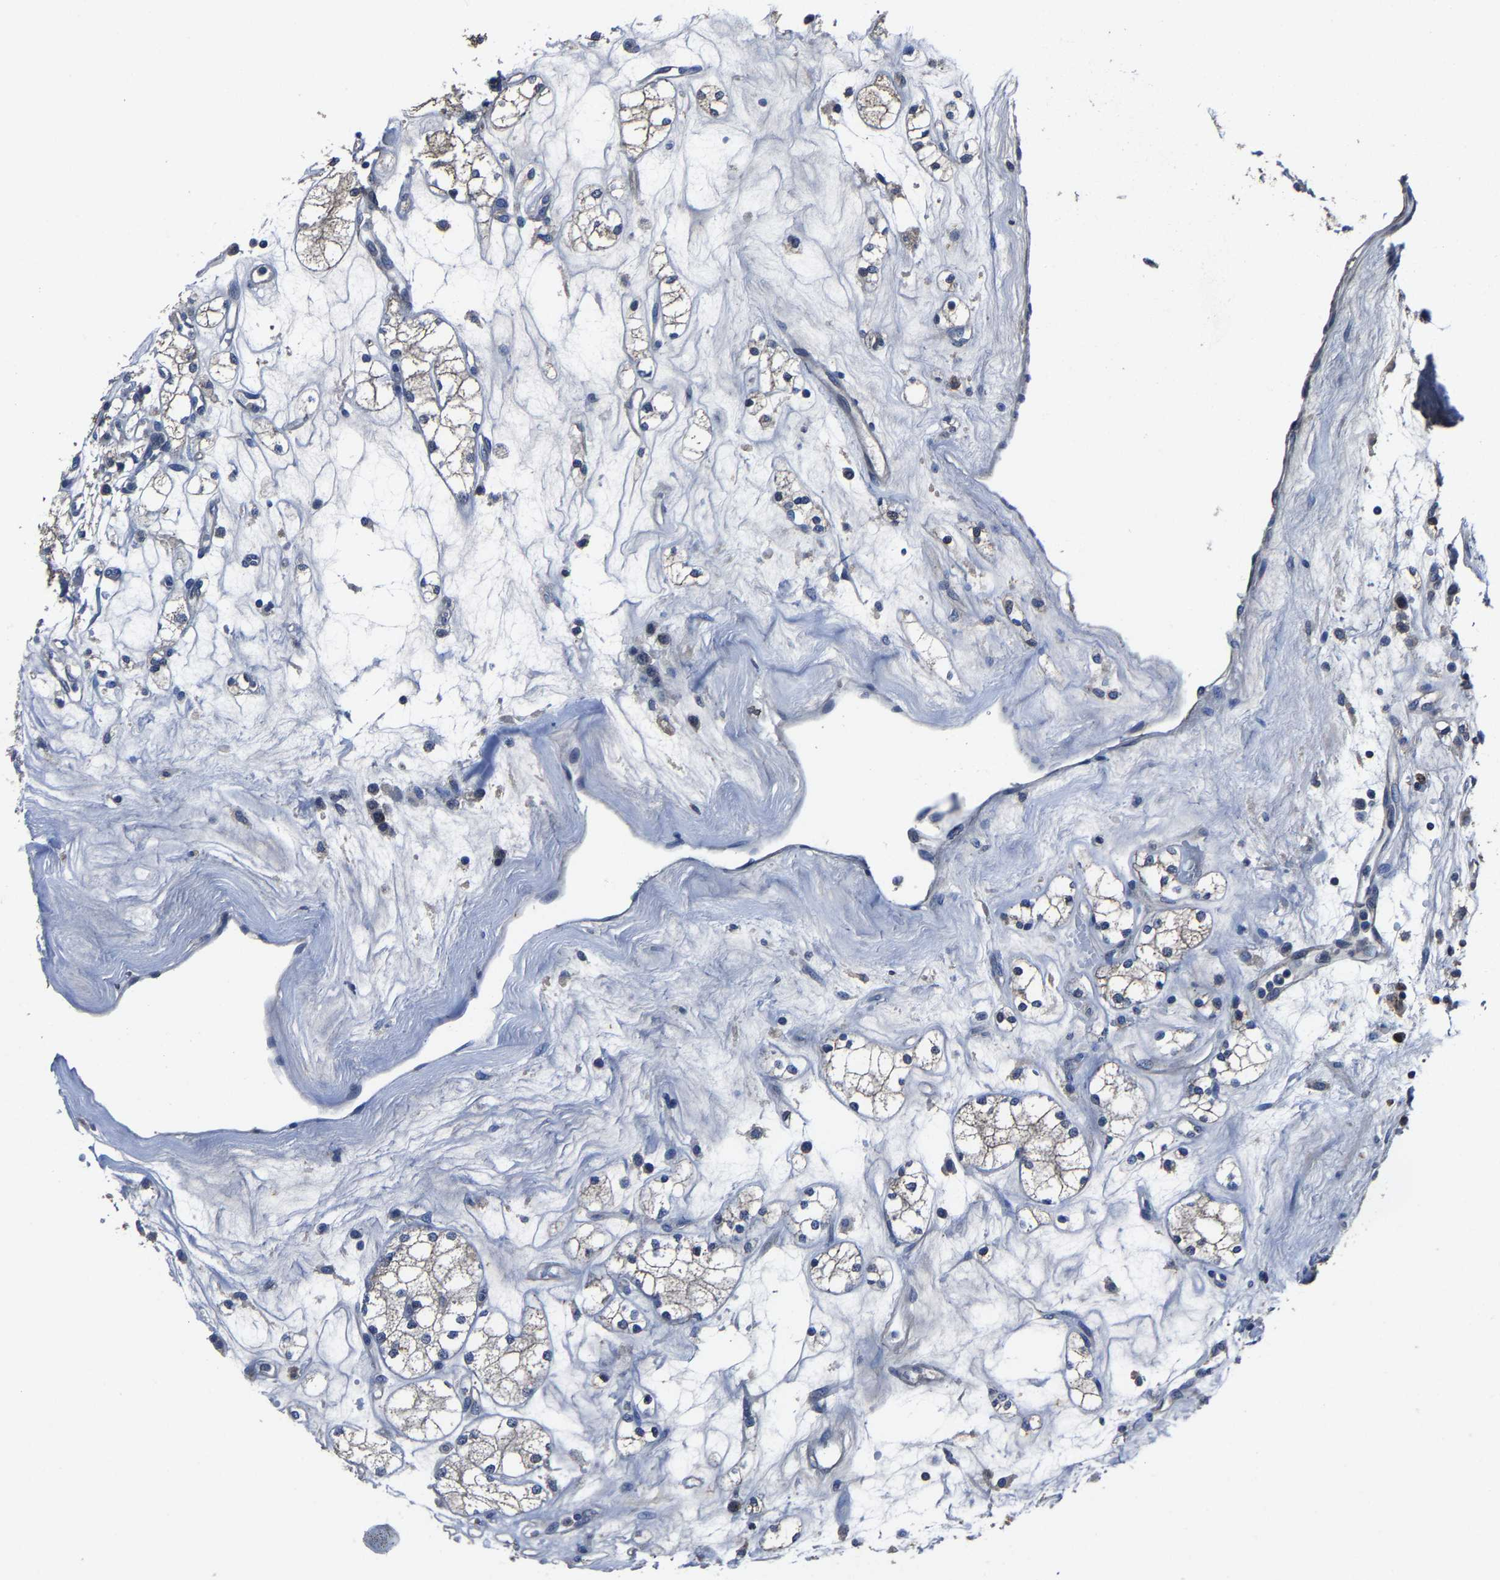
{"staining": {"intensity": "negative", "quantity": "none", "location": "none"}, "tissue": "renal cancer", "cell_type": "Tumor cells", "image_type": "cancer", "snomed": [{"axis": "morphology", "description": "Adenocarcinoma, NOS"}, {"axis": "topography", "description": "Kidney"}], "caption": "An image of human renal cancer (adenocarcinoma) is negative for staining in tumor cells.", "gene": "STRBP", "patient": {"sex": "male", "age": 77}}